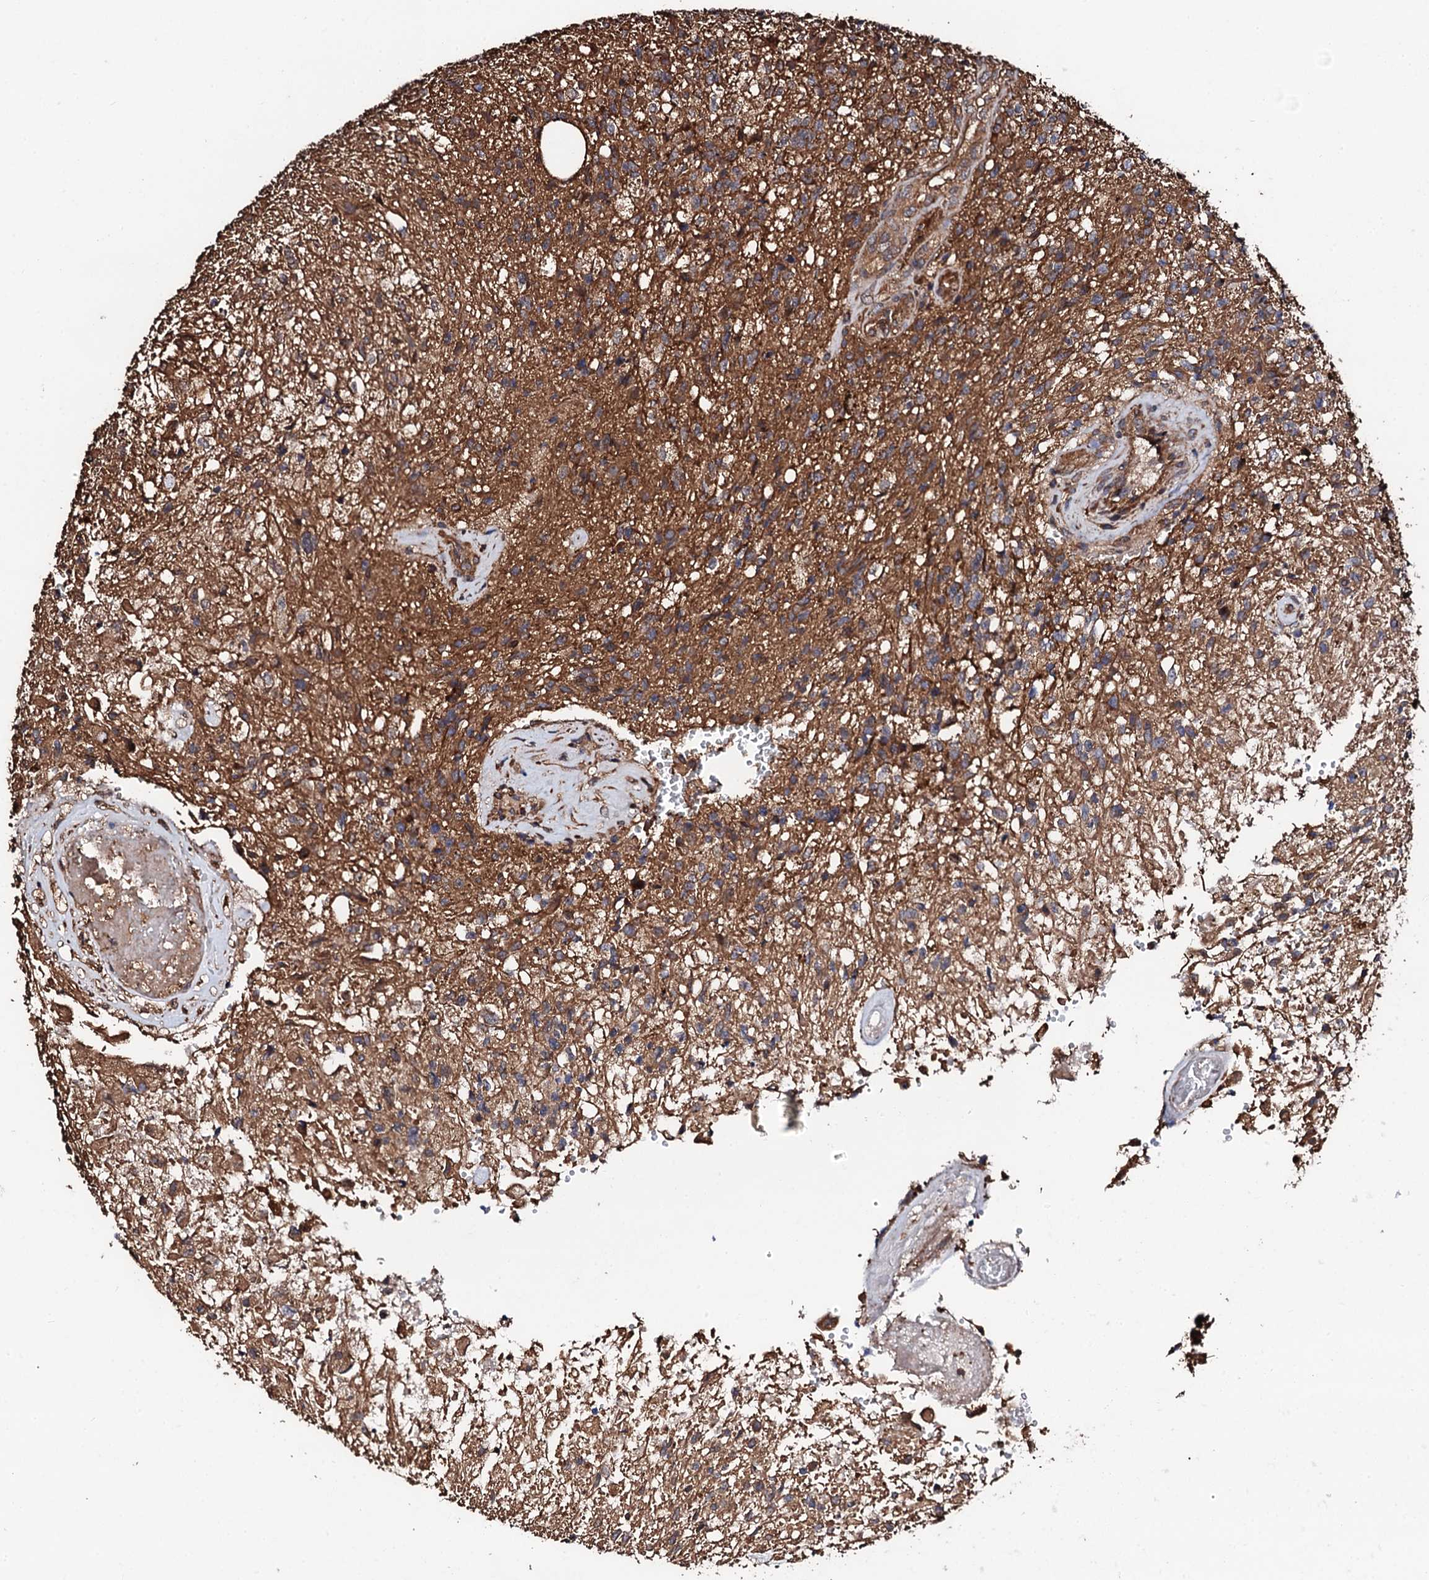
{"staining": {"intensity": "moderate", "quantity": ">75%", "location": "cytoplasmic/membranous"}, "tissue": "glioma", "cell_type": "Tumor cells", "image_type": "cancer", "snomed": [{"axis": "morphology", "description": "Glioma, malignant, High grade"}, {"axis": "topography", "description": "Brain"}], "caption": "Immunohistochemistry (IHC) of glioma demonstrates medium levels of moderate cytoplasmic/membranous positivity in about >75% of tumor cells.", "gene": "CKAP5", "patient": {"sex": "male", "age": 56}}